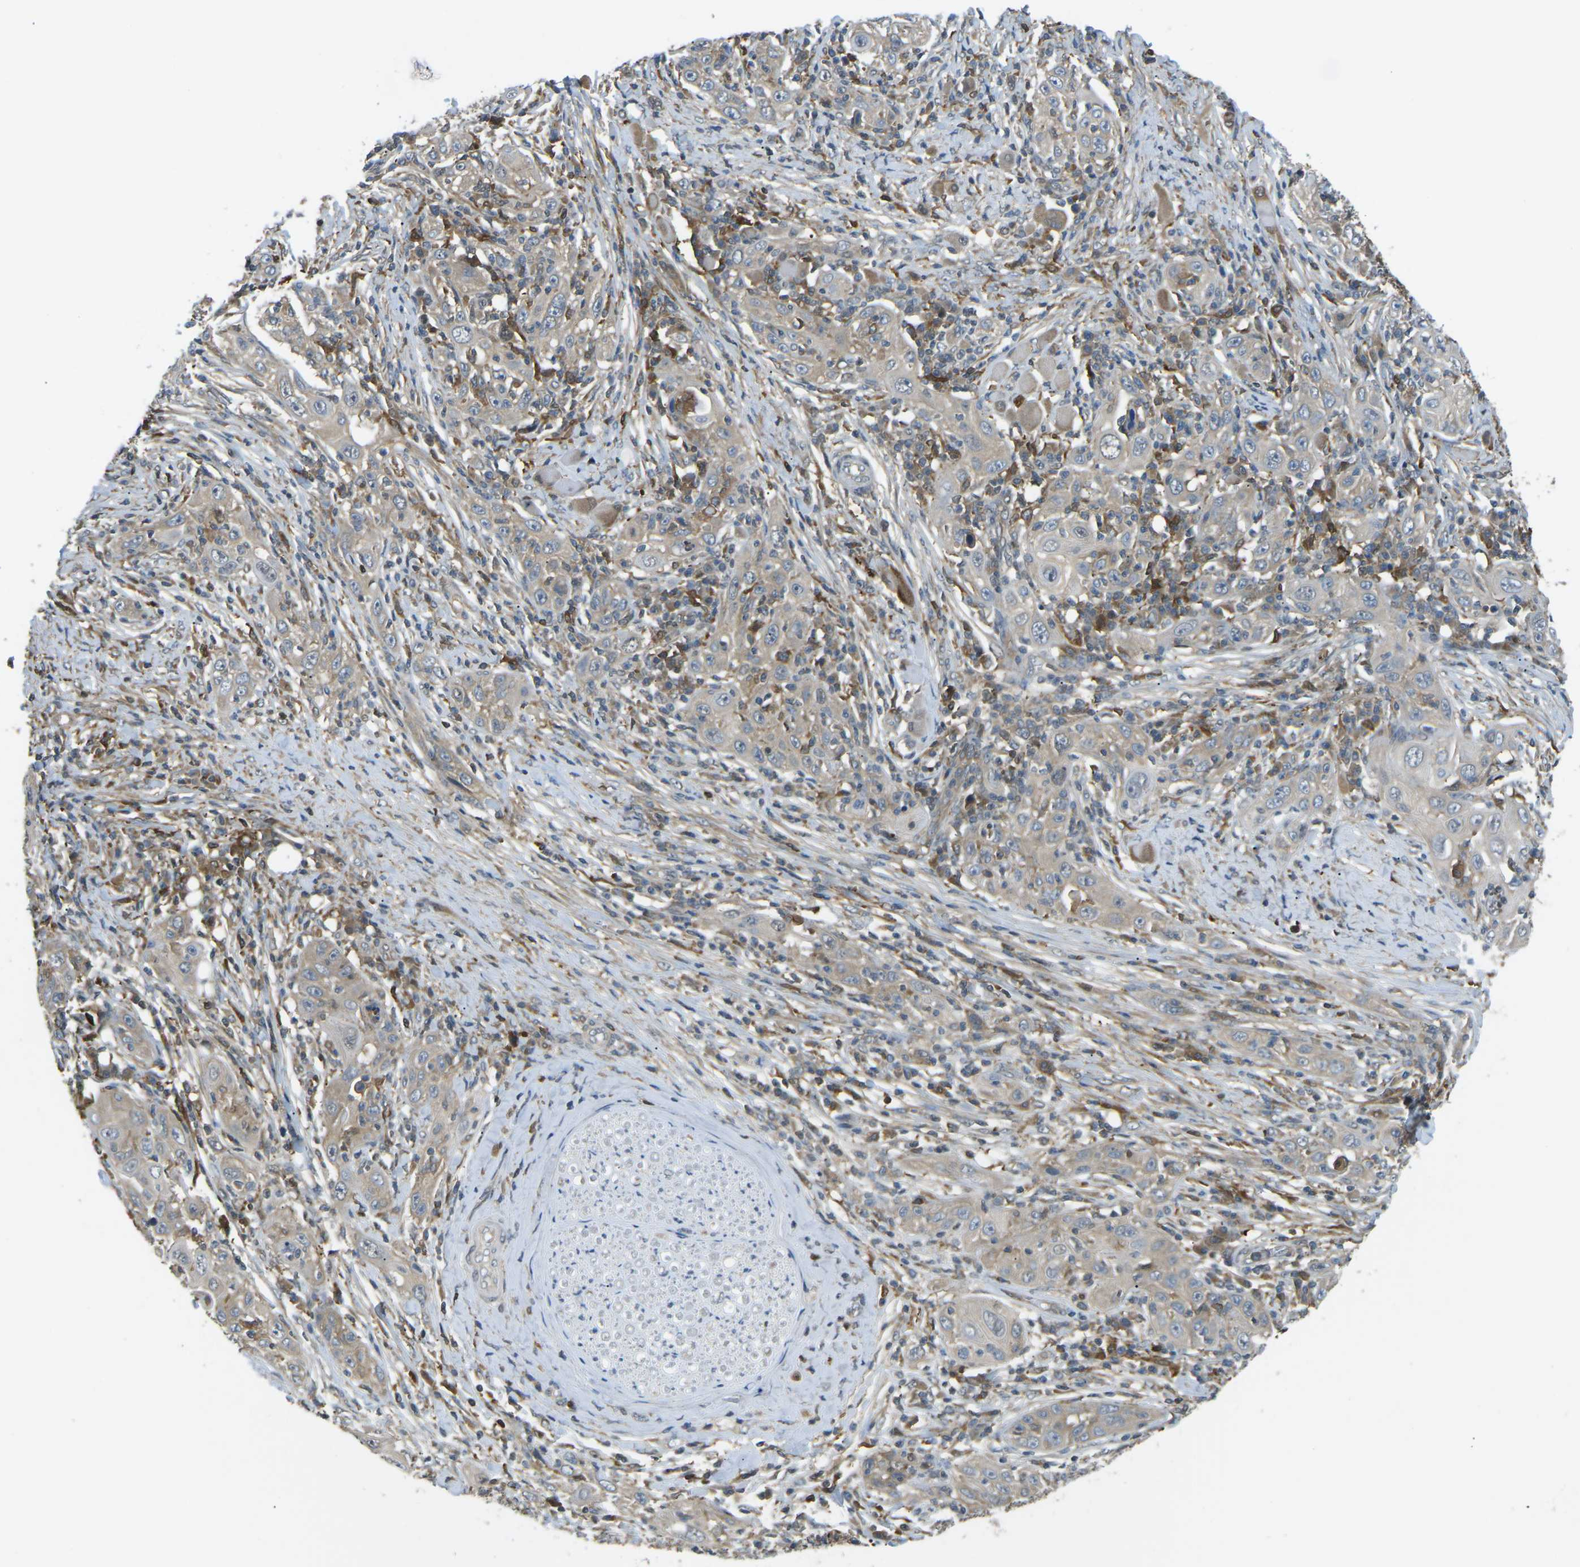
{"staining": {"intensity": "weak", "quantity": ">75%", "location": "cytoplasmic/membranous"}, "tissue": "skin cancer", "cell_type": "Tumor cells", "image_type": "cancer", "snomed": [{"axis": "morphology", "description": "Squamous cell carcinoma, NOS"}, {"axis": "topography", "description": "Skin"}], "caption": "This micrograph displays immunohistochemistry (IHC) staining of skin squamous cell carcinoma, with low weak cytoplasmic/membranous expression in about >75% of tumor cells.", "gene": "PIEZO2", "patient": {"sex": "female", "age": 88}}